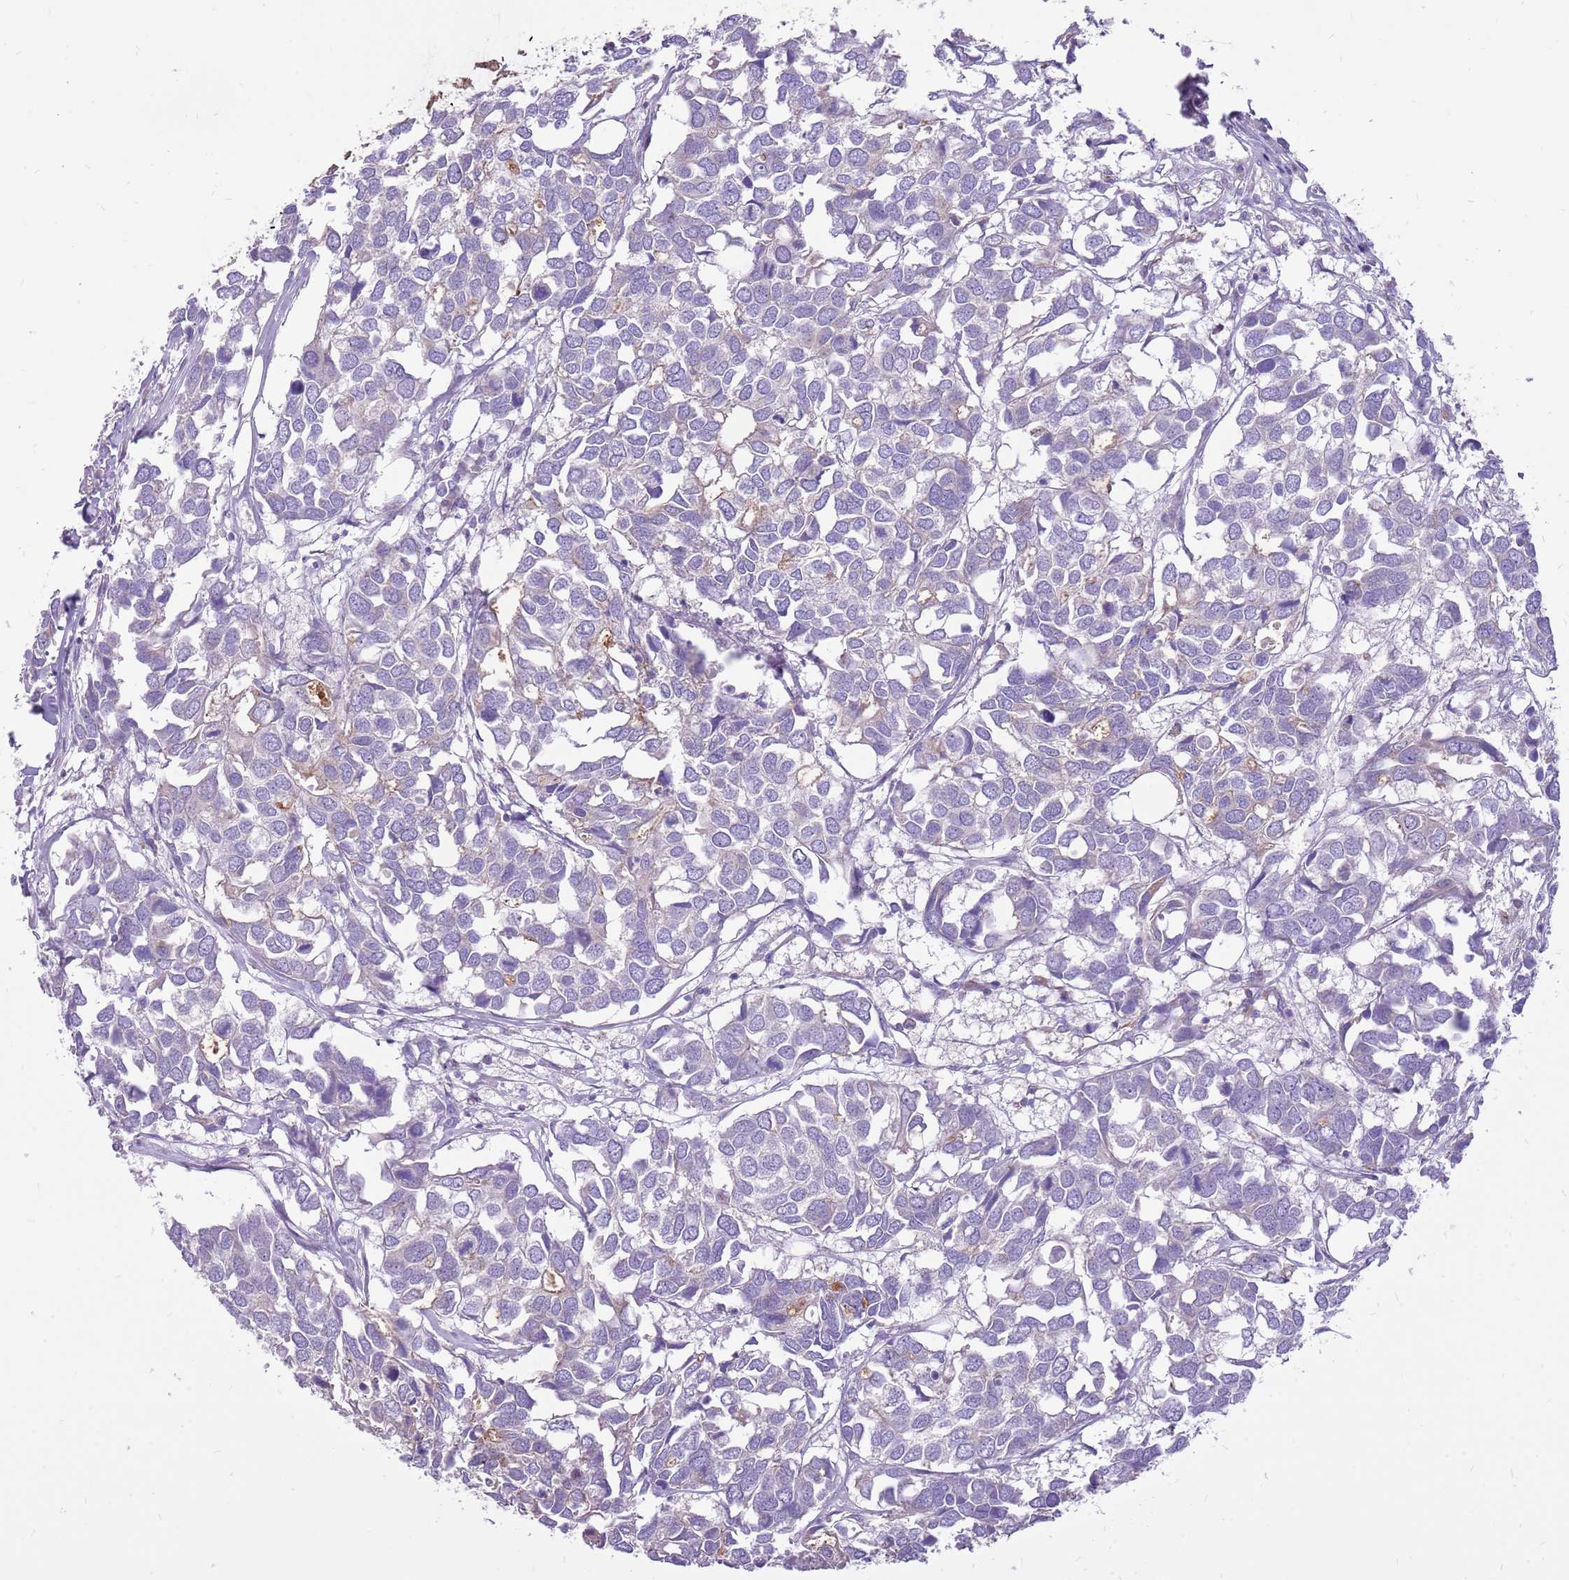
{"staining": {"intensity": "negative", "quantity": "none", "location": "none"}, "tissue": "breast cancer", "cell_type": "Tumor cells", "image_type": "cancer", "snomed": [{"axis": "morphology", "description": "Duct carcinoma"}, {"axis": "topography", "description": "Breast"}], "caption": "This is a histopathology image of IHC staining of invasive ductal carcinoma (breast), which shows no expression in tumor cells. (Immunohistochemistry (ihc), brightfield microscopy, high magnification).", "gene": "WDR90", "patient": {"sex": "female", "age": 83}}